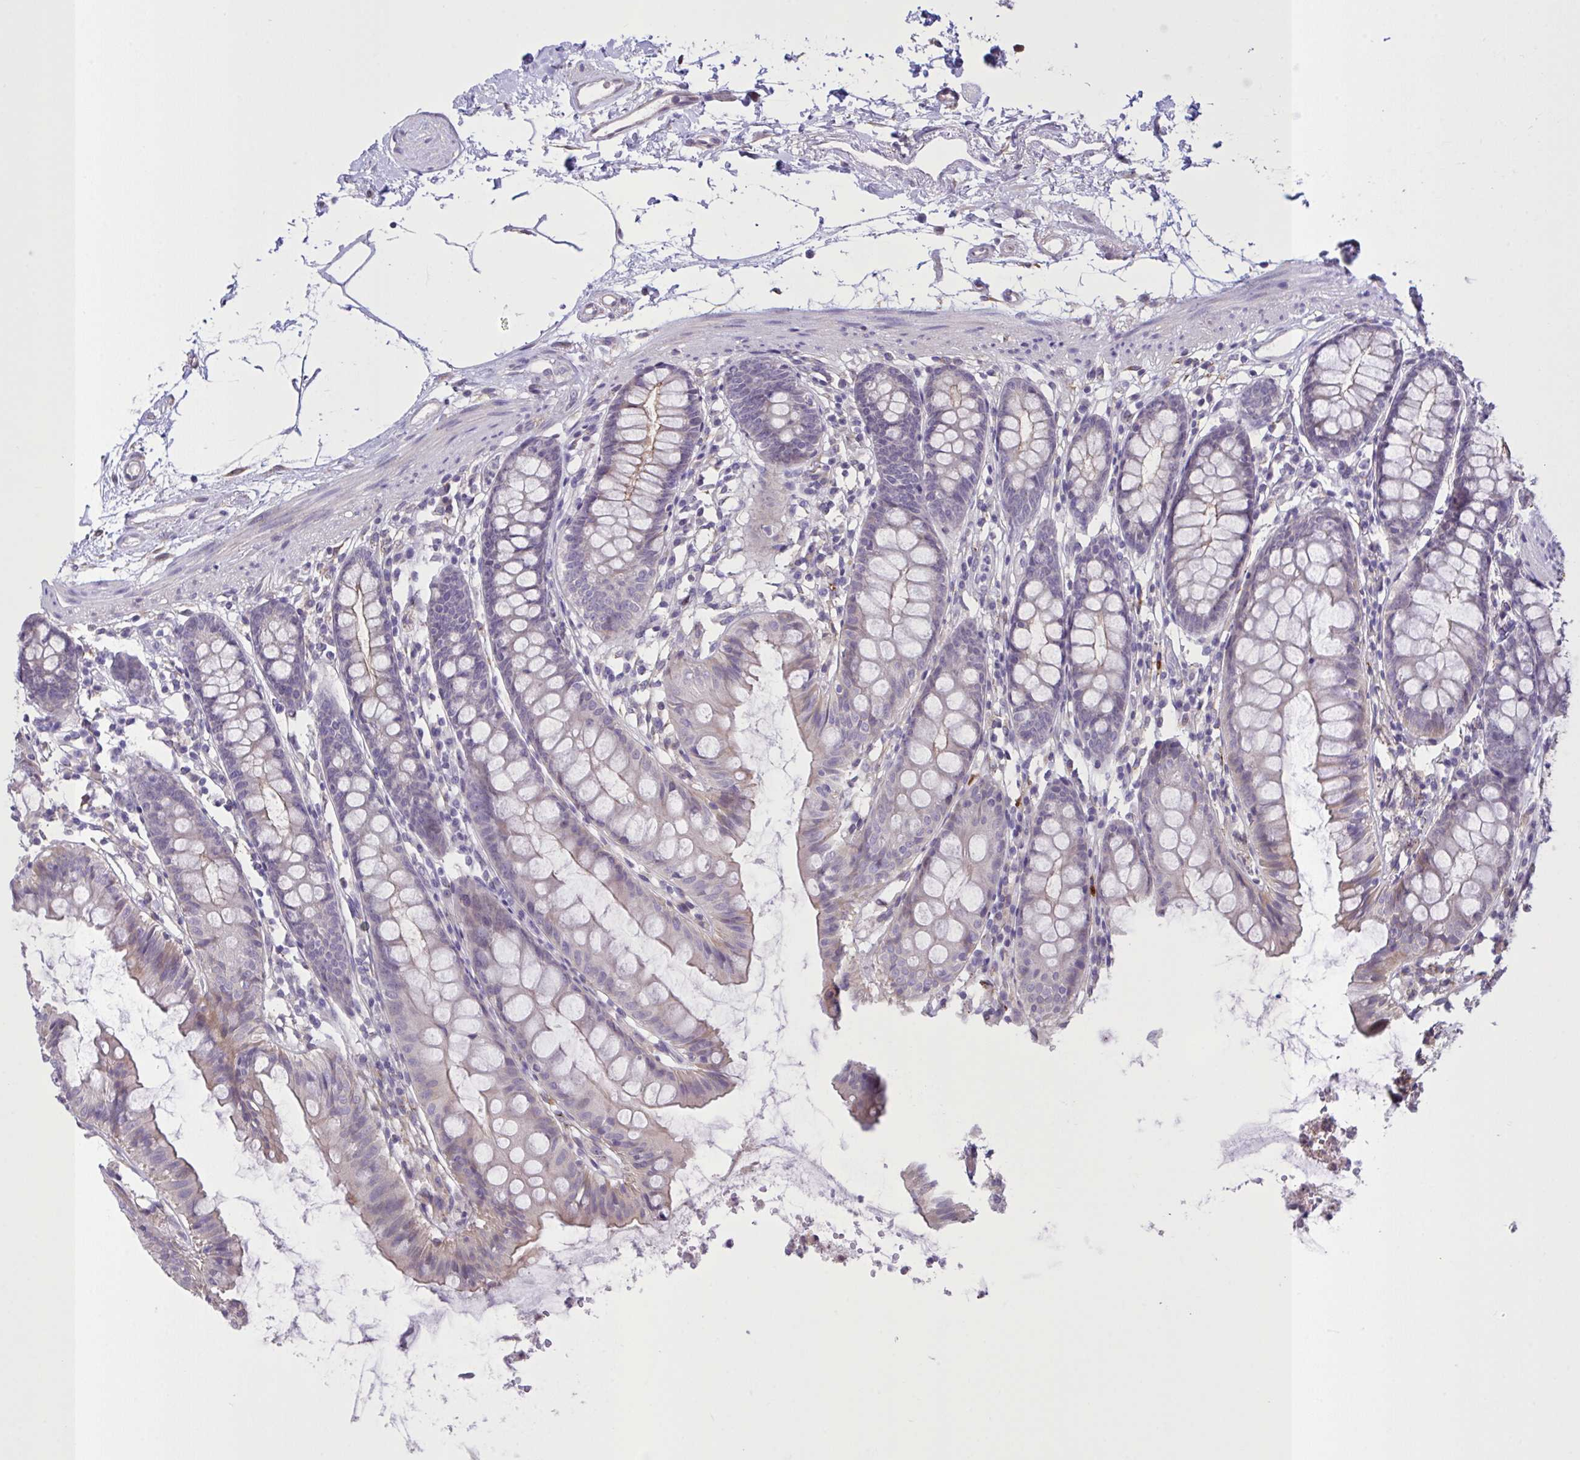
{"staining": {"intensity": "negative", "quantity": "none", "location": "none"}, "tissue": "colon", "cell_type": "Endothelial cells", "image_type": "normal", "snomed": [{"axis": "morphology", "description": "Normal tissue, NOS"}, {"axis": "topography", "description": "Colon"}], "caption": "This is an IHC histopathology image of benign colon. There is no expression in endothelial cells.", "gene": "MRGPRX2", "patient": {"sex": "female", "age": 84}}